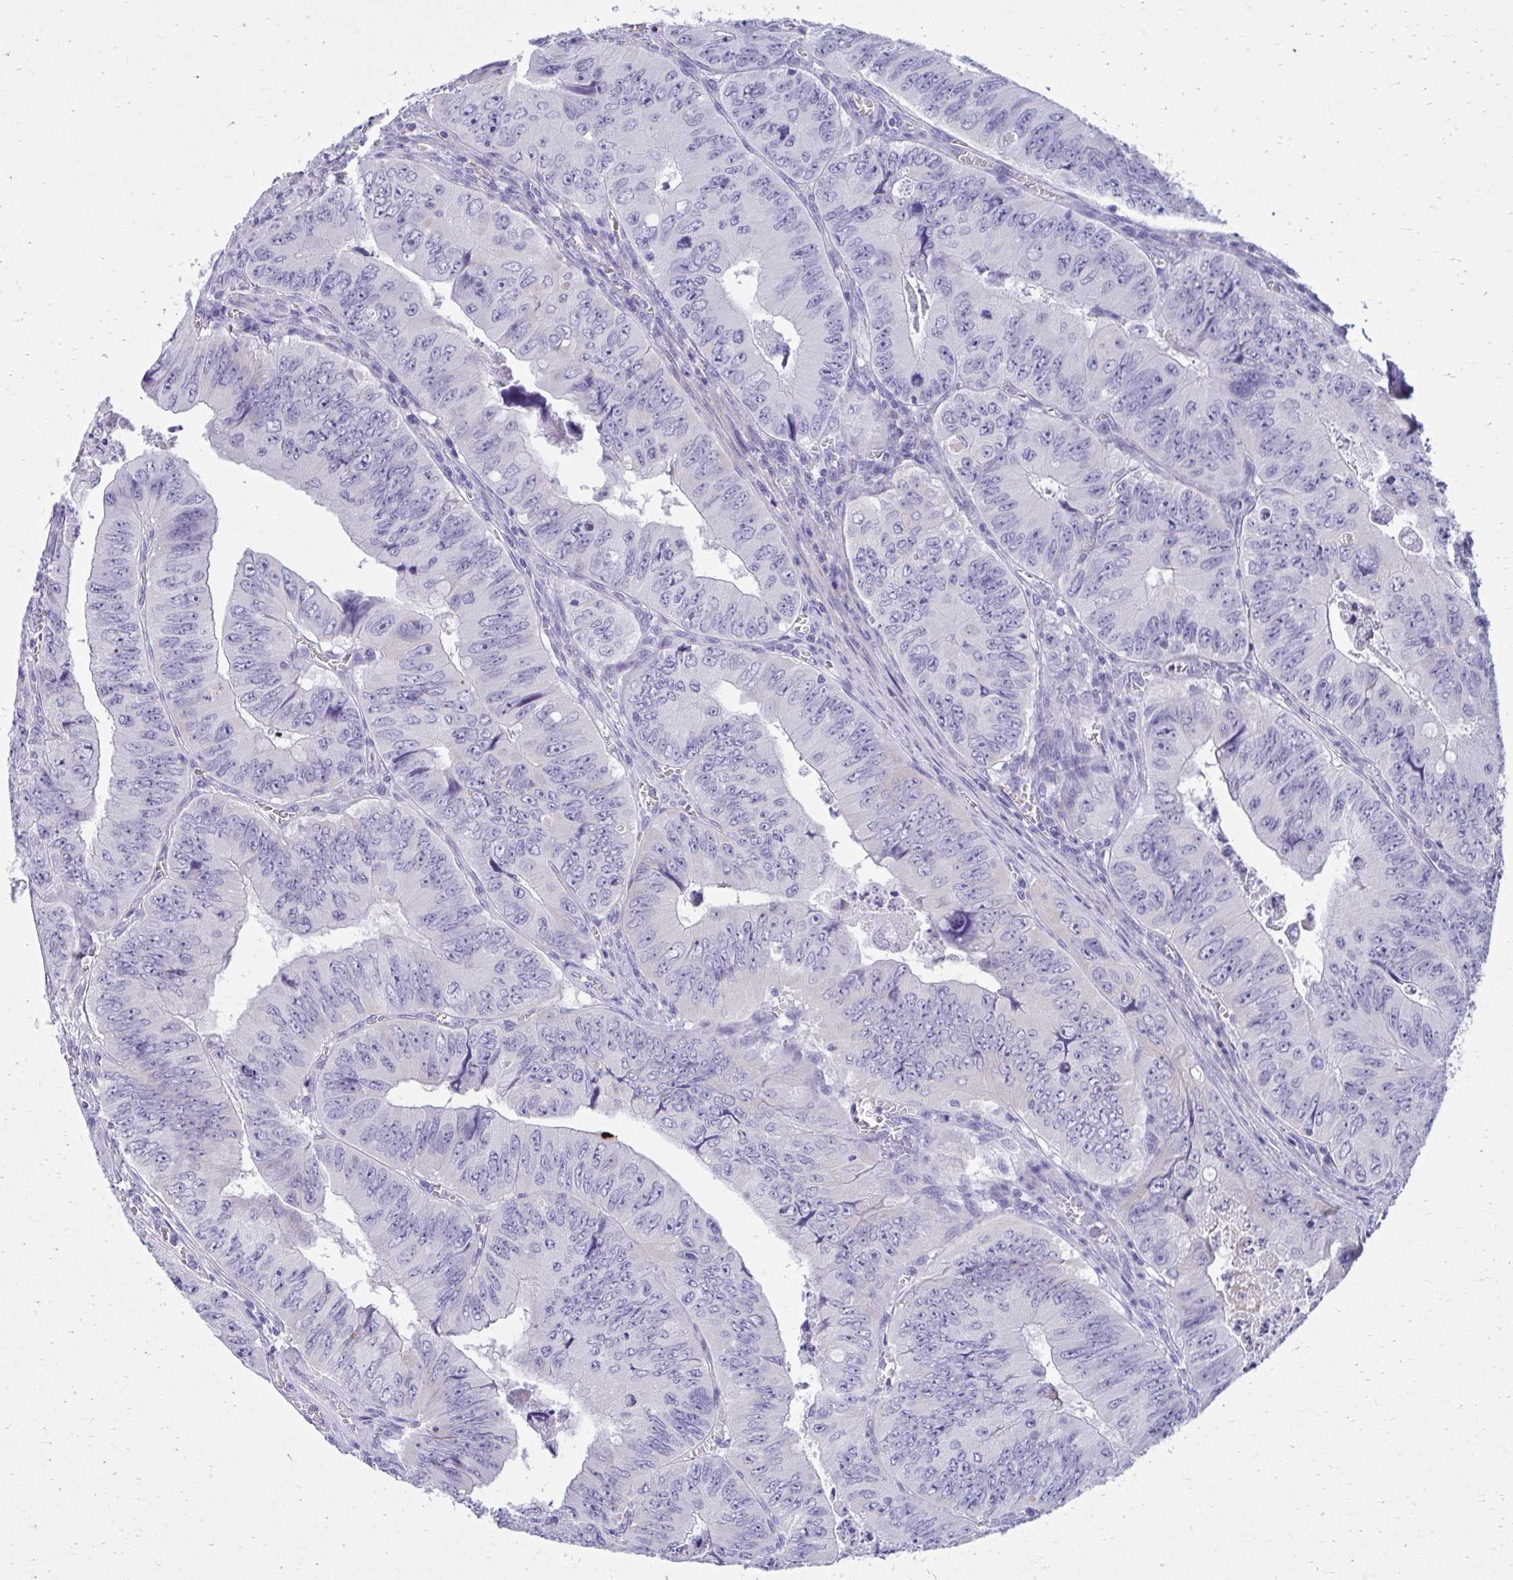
{"staining": {"intensity": "negative", "quantity": "none", "location": "none"}, "tissue": "colorectal cancer", "cell_type": "Tumor cells", "image_type": "cancer", "snomed": [{"axis": "morphology", "description": "Adenocarcinoma, NOS"}, {"axis": "topography", "description": "Colon"}], "caption": "Immunohistochemistry of human colorectal cancer demonstrates no staining in tumor cells. (Brightfield microscopy of DAB (3,3'-diaminobenzidine) immunohistochemistry at high magnification).", "gene": "AIG1", "patient": {"sex": "female", "age": 84}}